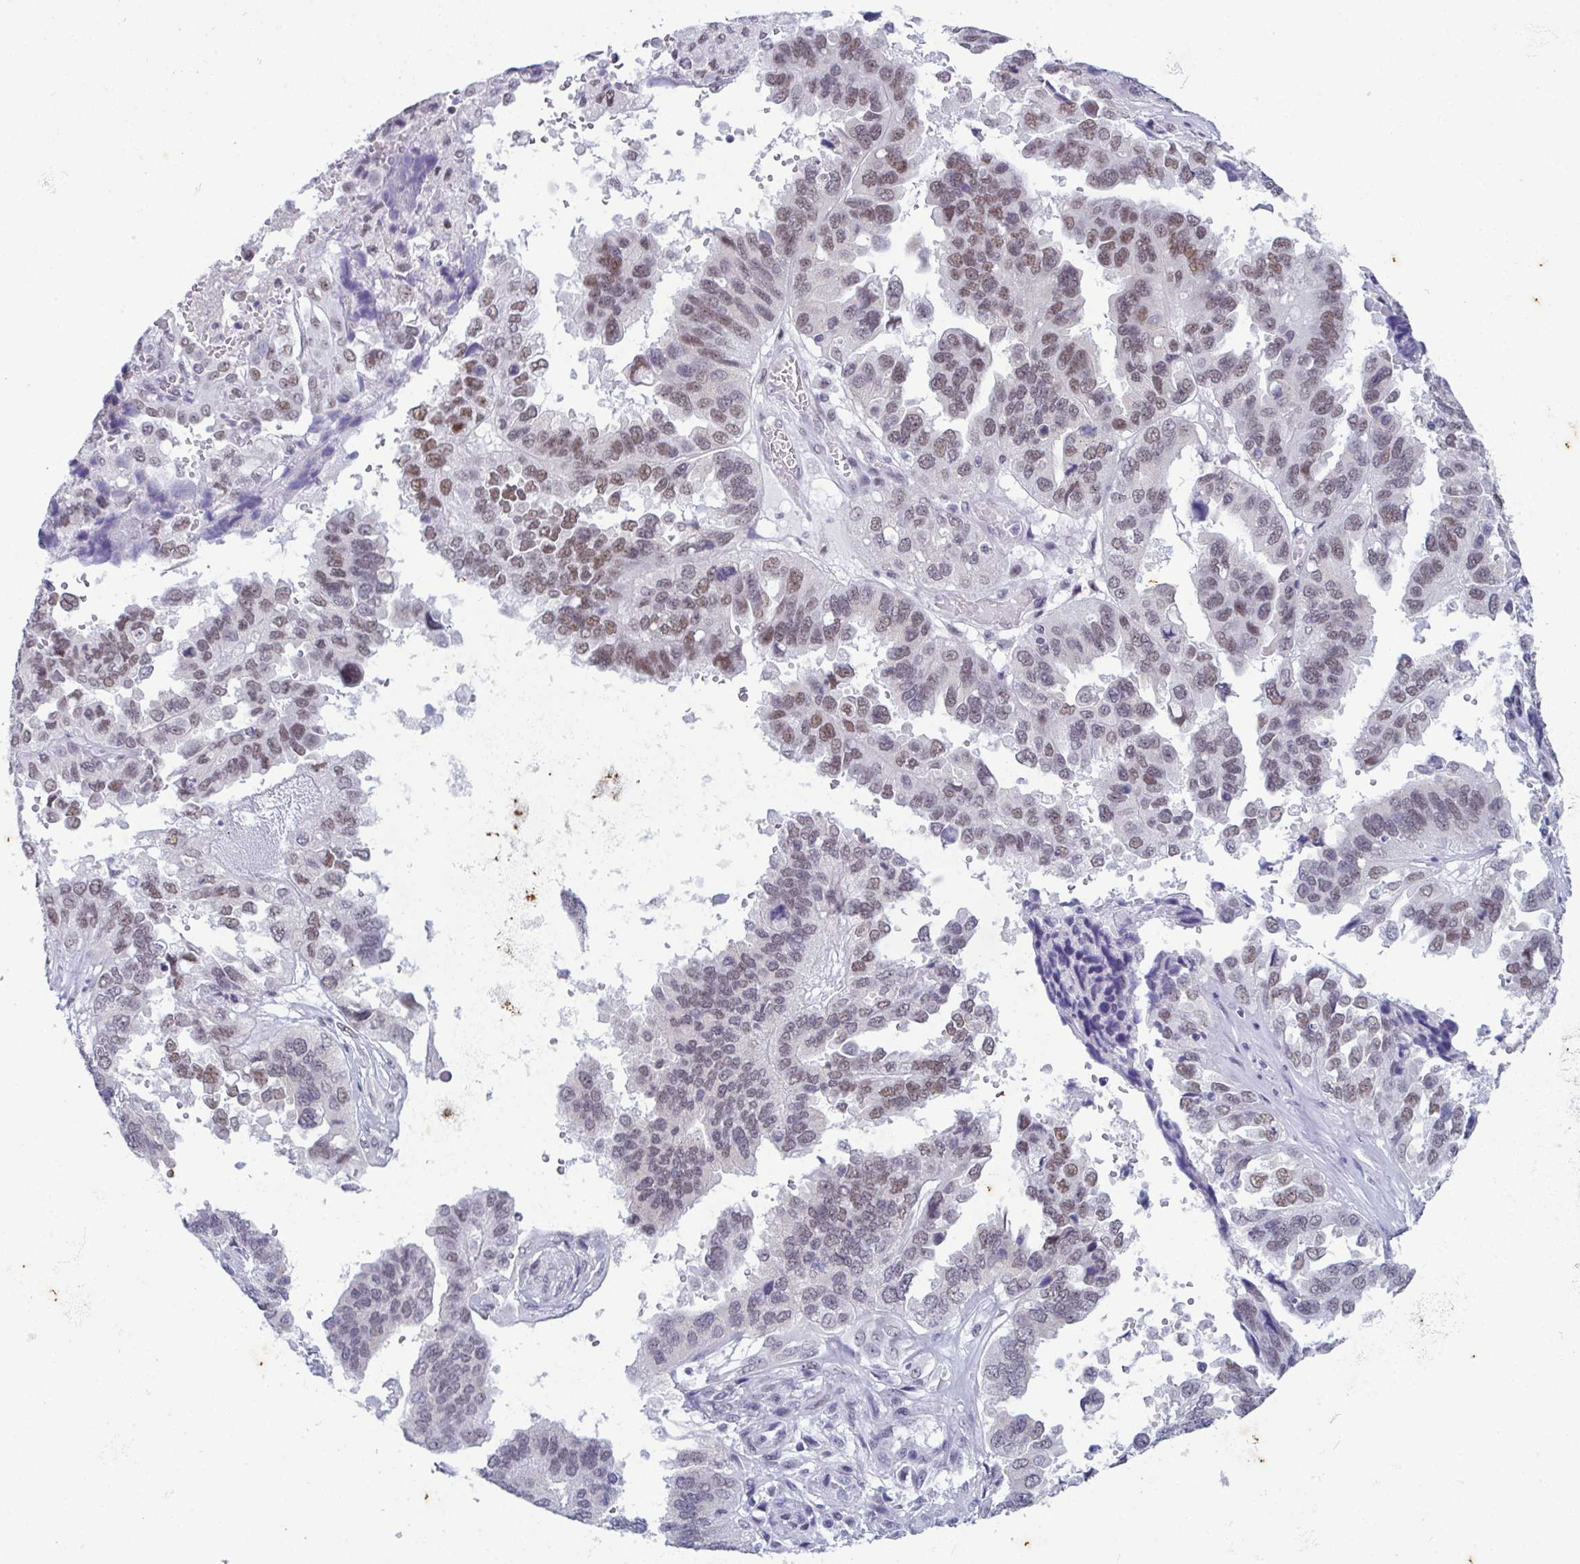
{"staining": {"intensity": "moderate", "quantity": "25%-75%", "location": "nuclear"}, "tissue": "ovarian cancer", "cell_type": "Tumor cells", "image_type": "cancer", "snomed": [{"axis": "morphology", "description": "Cystadenocarcinoma, serous, NOS"}, {"axis": "topography", "description": "Ovary"}], "caption": "Immunohistochemistry (IHC) micrograph of neoplastic tissue: human serous cystadenocarcinoma (ovarian) stained using IHC demonstrates medium levels of moderate protein expression localized specifically in the nuclear of tumor cells, appearing as a nuclear brown color.", "gene": "RBM7", "patient": {"sex": "female", "age": 79}}